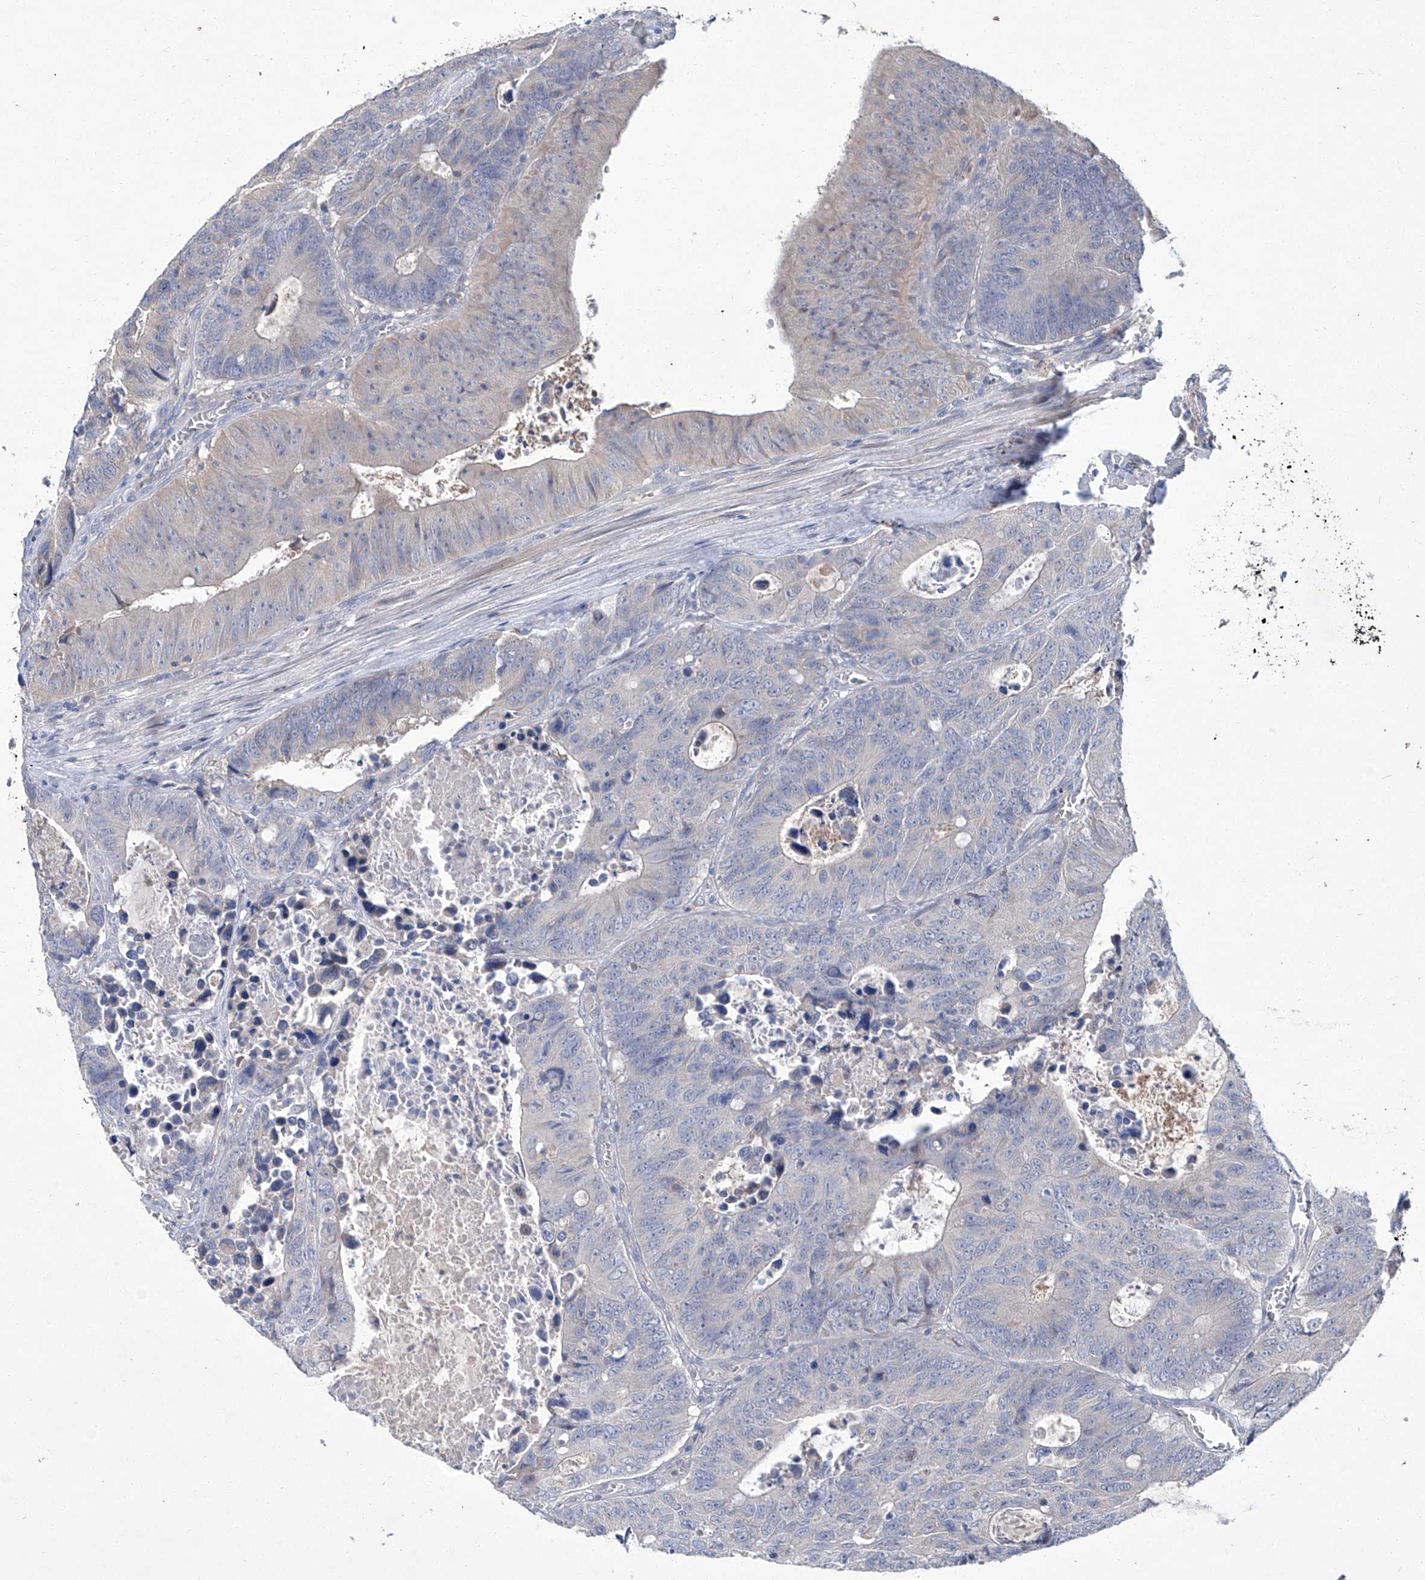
{"staining": {"intensity": "negative", "quantity": "none", "location": "none"}, "tissue": "colorectal cancer", "cell_type": "Tumor cells", "image_type": "cancer", "snomed": [{"axis": "morphology", "description": "Adenocarcinoma, NOS"}, {"axis": "topography", "description": "Colon"}], "caption": "IHC histopathology image of colorectal adenocarcinoma stained for a protein (brown), which demonstrates no expression in tumor cells. Brightfield microscopy of immunohistochemistry stained with DAB (3,3'-diaminobenzidine) (brown) and hematoxylin (blue), captured at high magnification.", "gene": "SBK2", "patient": {"sex": "male", "age": 87}}